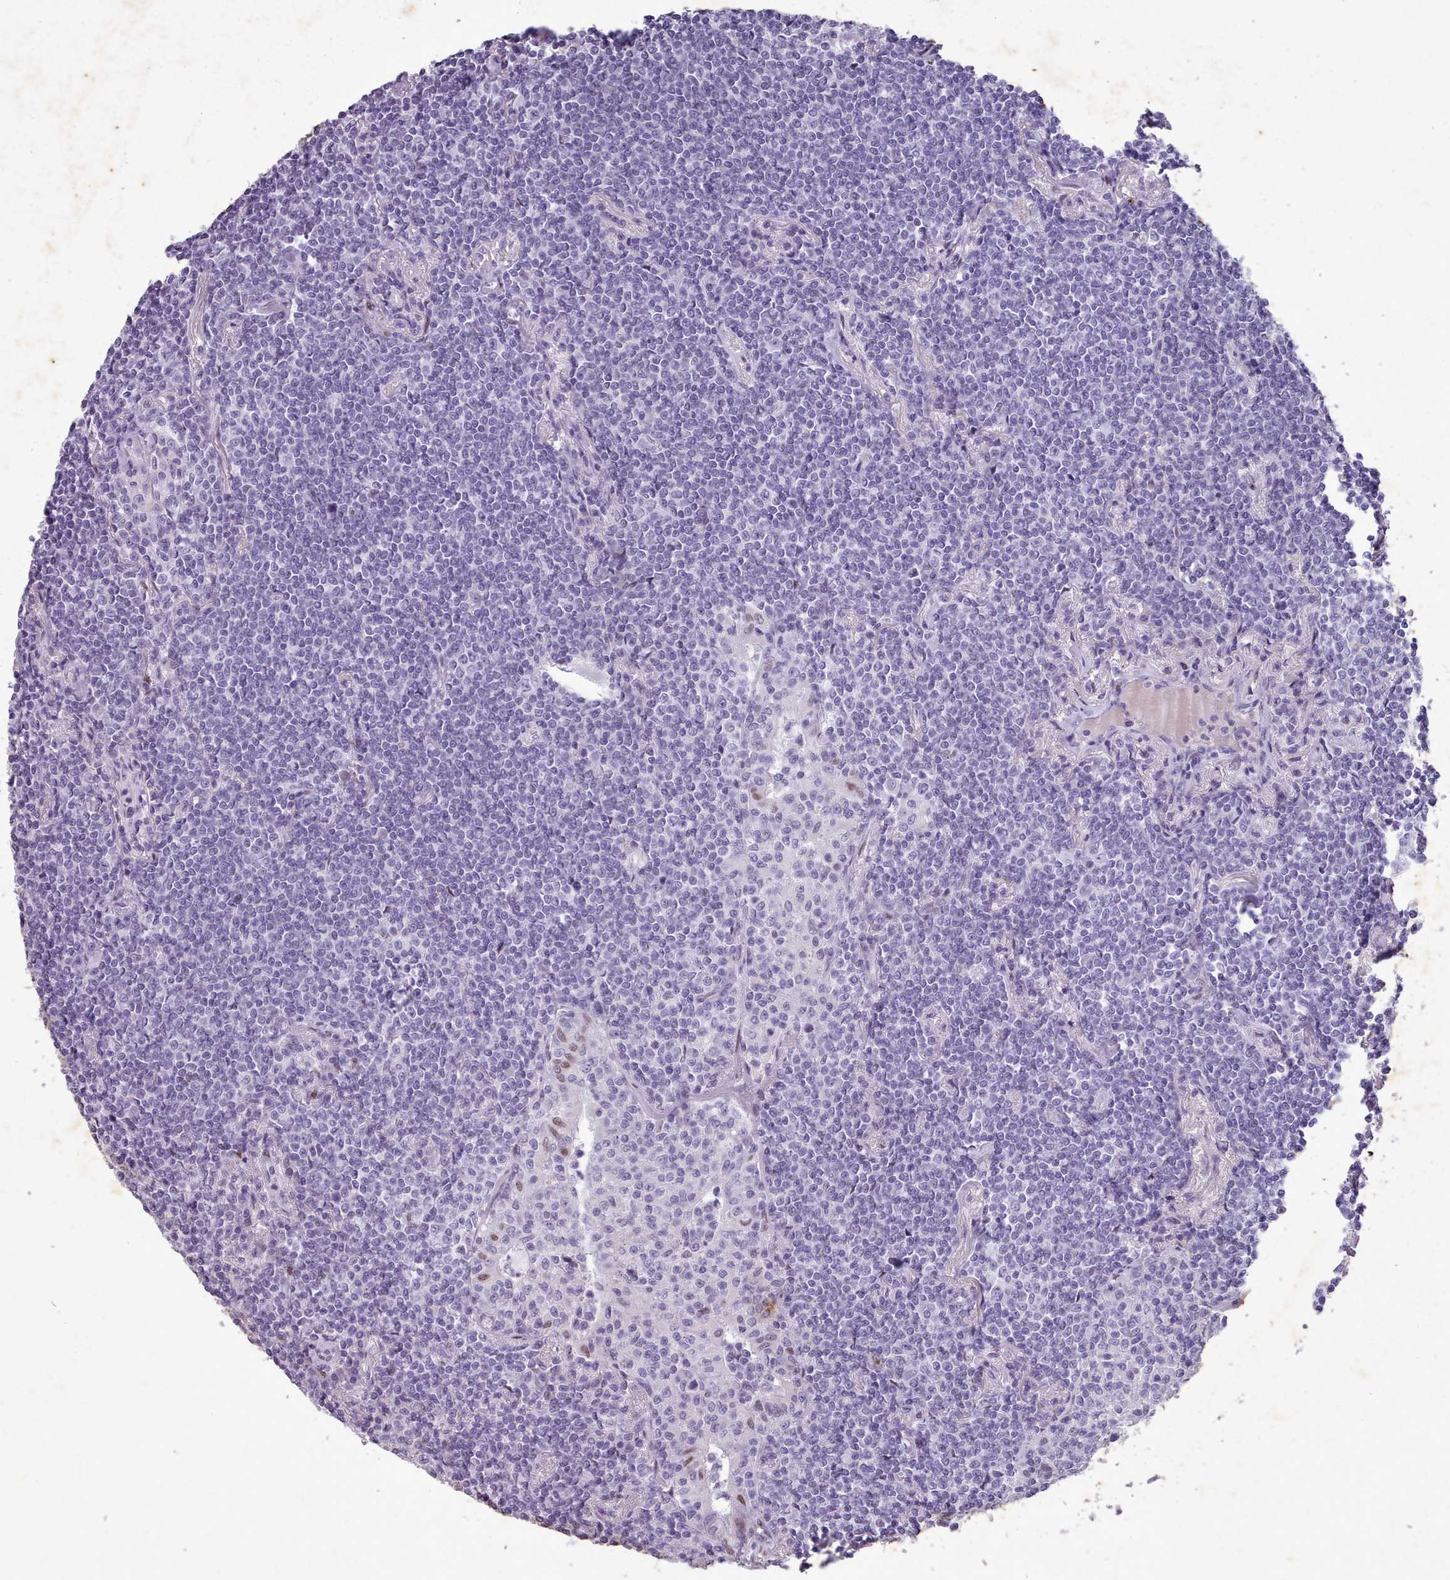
{"staining": {"intensity": "negative", "quantity": "none", "location": "none"}, "tissue": "lymphoma", "cell_type": "Tumor cells", "image_type": "cancer", "snomed": [{"axis": "morphology", "description": "Malignant lymphoma, non-Hodgkin's type, Low grade"}, {"axis": "topography", "description": "Lung"}], "caption": "IHC of malignant lymphoma, non-Hodgkin's type (low-grade) demonstrates no positivity in tumor cells.", "gene": "KCNT2", "patient": {"sex": "female", "age": 71}}